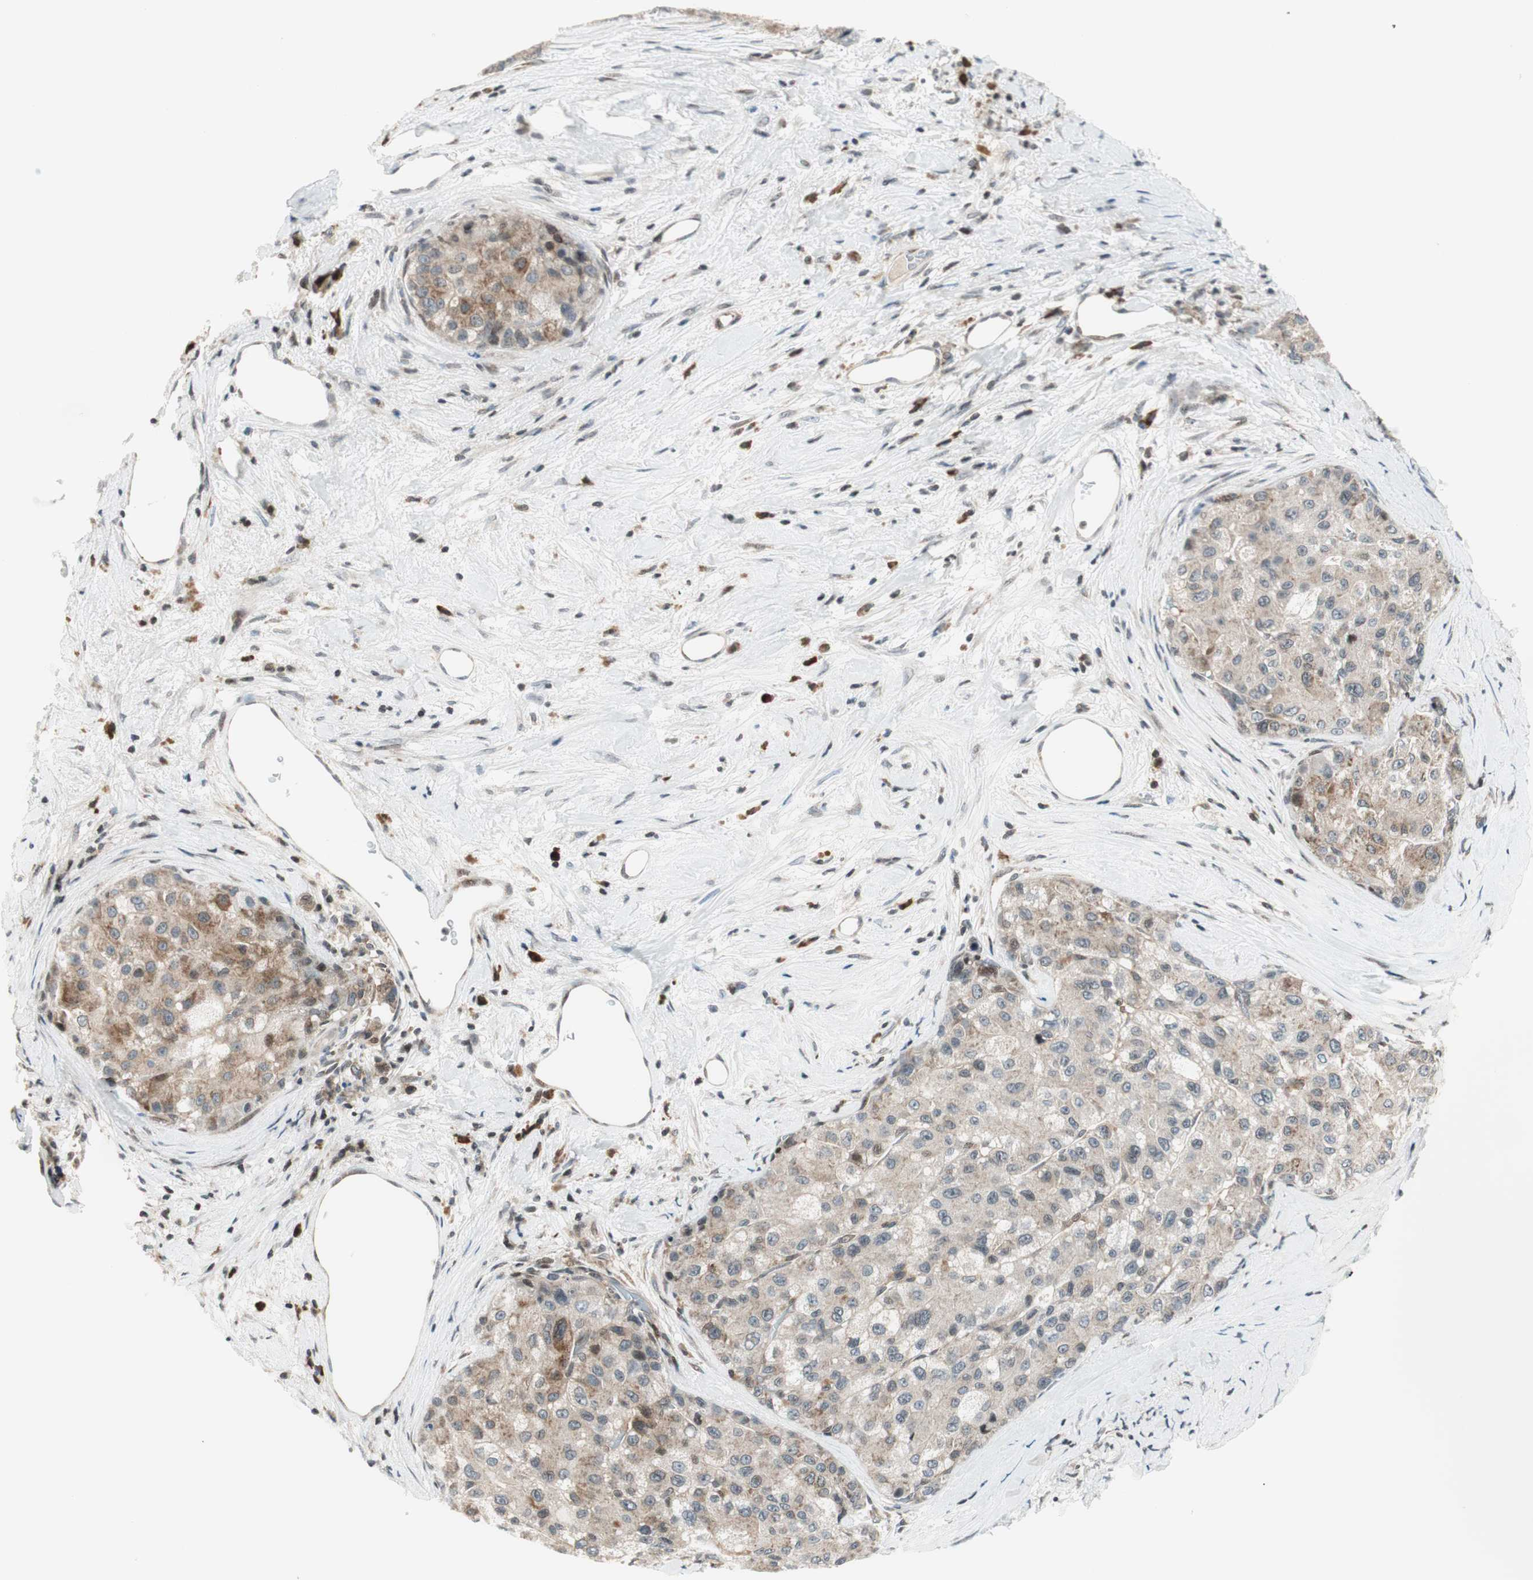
{"staining": {"intensity": "weak", "quantity": "25%-75%", "location": "cytoplasmic/membranous"}, "tissue": "liver cancer", "cell_type": "Tumor cells", "image_type": "cancer", "snomed": [{"axis": "morphology", "description": "Carcinoma, Hepatocellular, NOS"}, {"axis": "topography", "description": "Liver"}], "caption": "A brown stain shows weak cytoplasmic/membranous expression of a protein in liver hepatocellular carcinoma tumor cells.", "gene": "TPT1", "patient": {"sex": "male", "age": 80}}